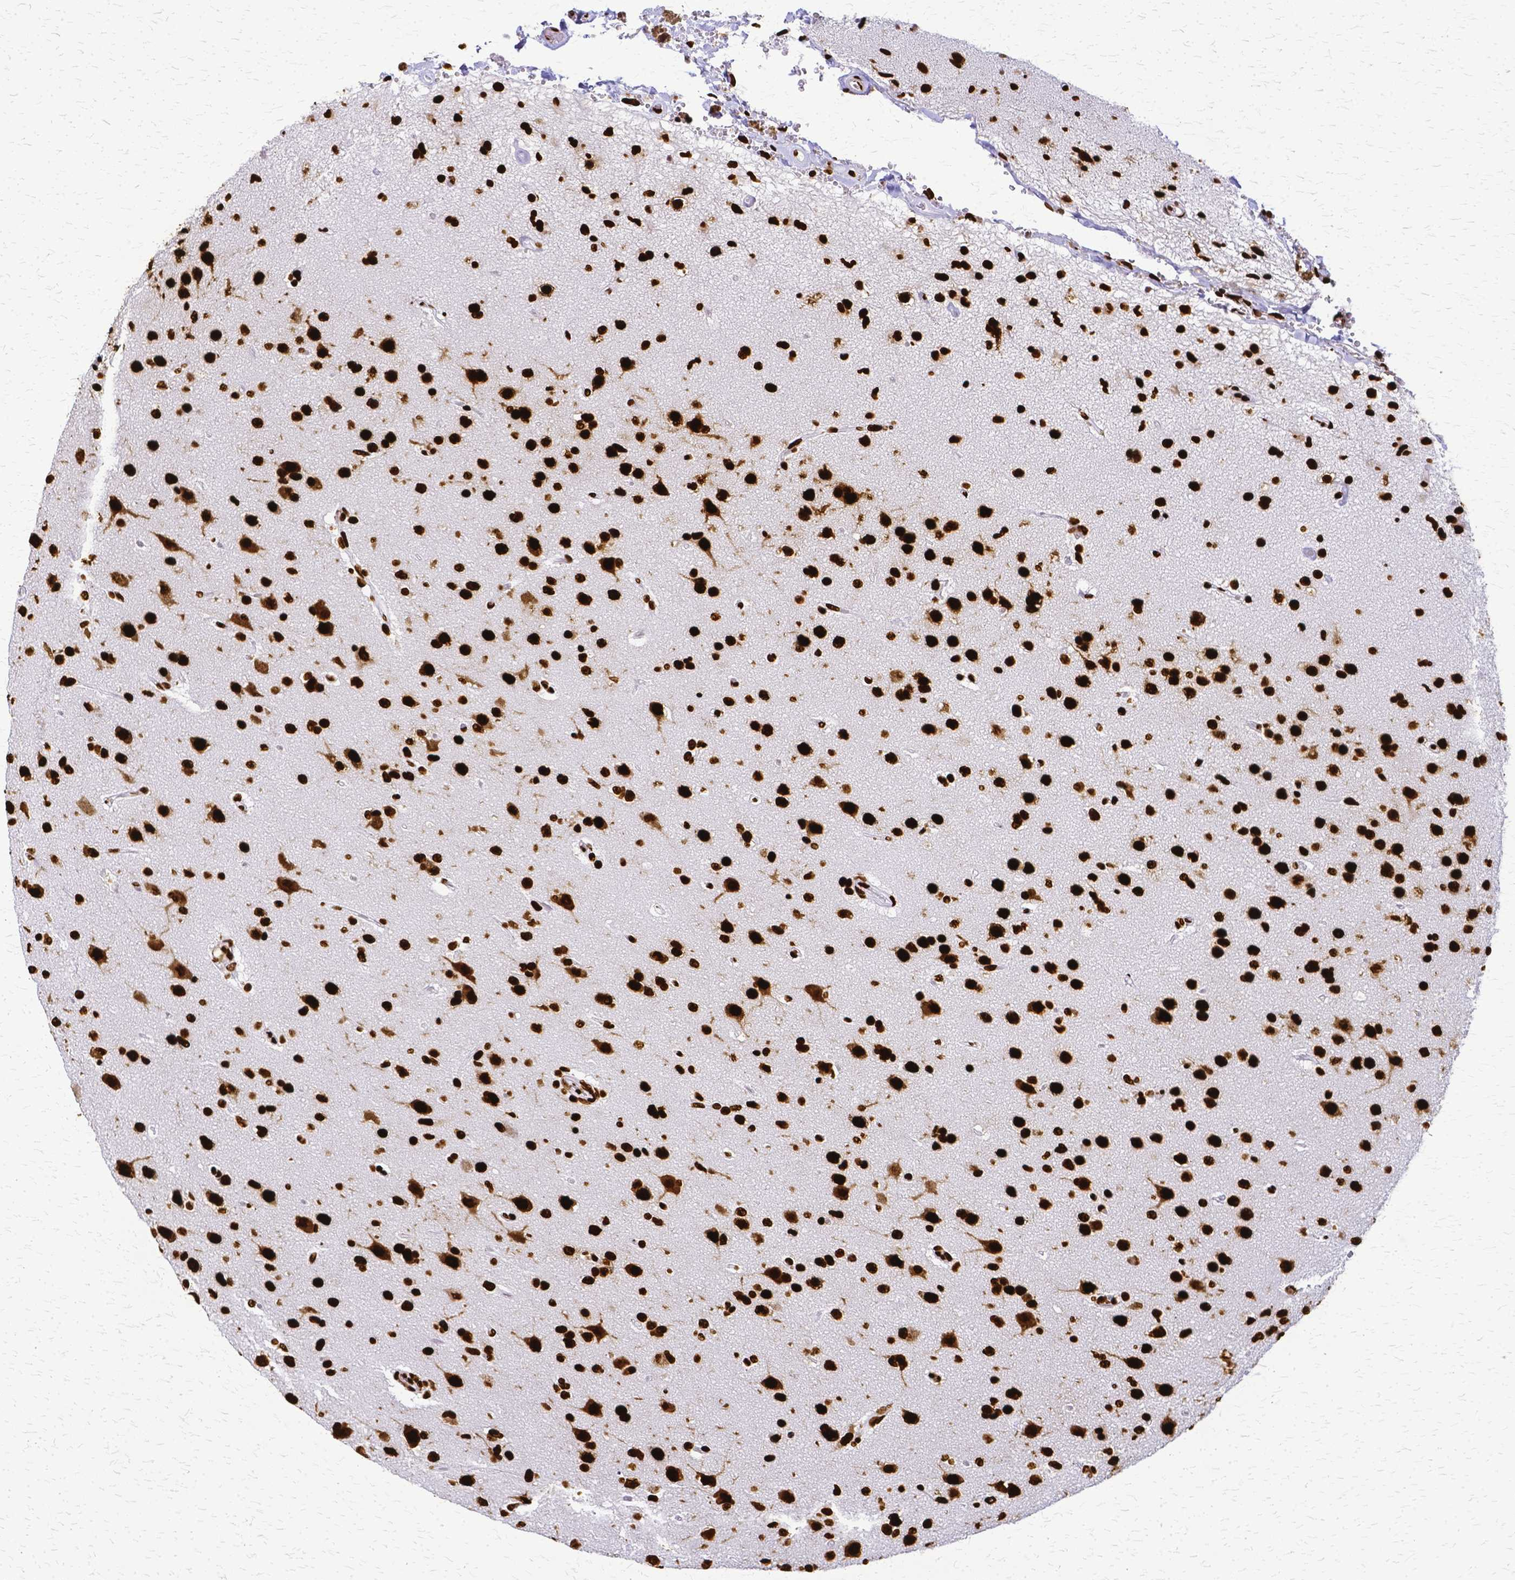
{"staining": {"intensity": "strong", "quantity": ">75%", "location": "nuclear"}, "tissue": "glioma", "cell_type": "Tumor cells", "image_type": "cancer", "snomed": [{"axis": "morphology", "description": "Glioma, malignant, Low grade"}, {"axis": "topography", "description": "Brain"}], "caption": "Tumor cells exhibit high levels of strong nuclear positivity in approximately >75% of cells in human glioma. (IHC, brightfield microscopy, high magnification).", "gene": "SFPQ", "patient": {"sex": "male", "age": 65}}